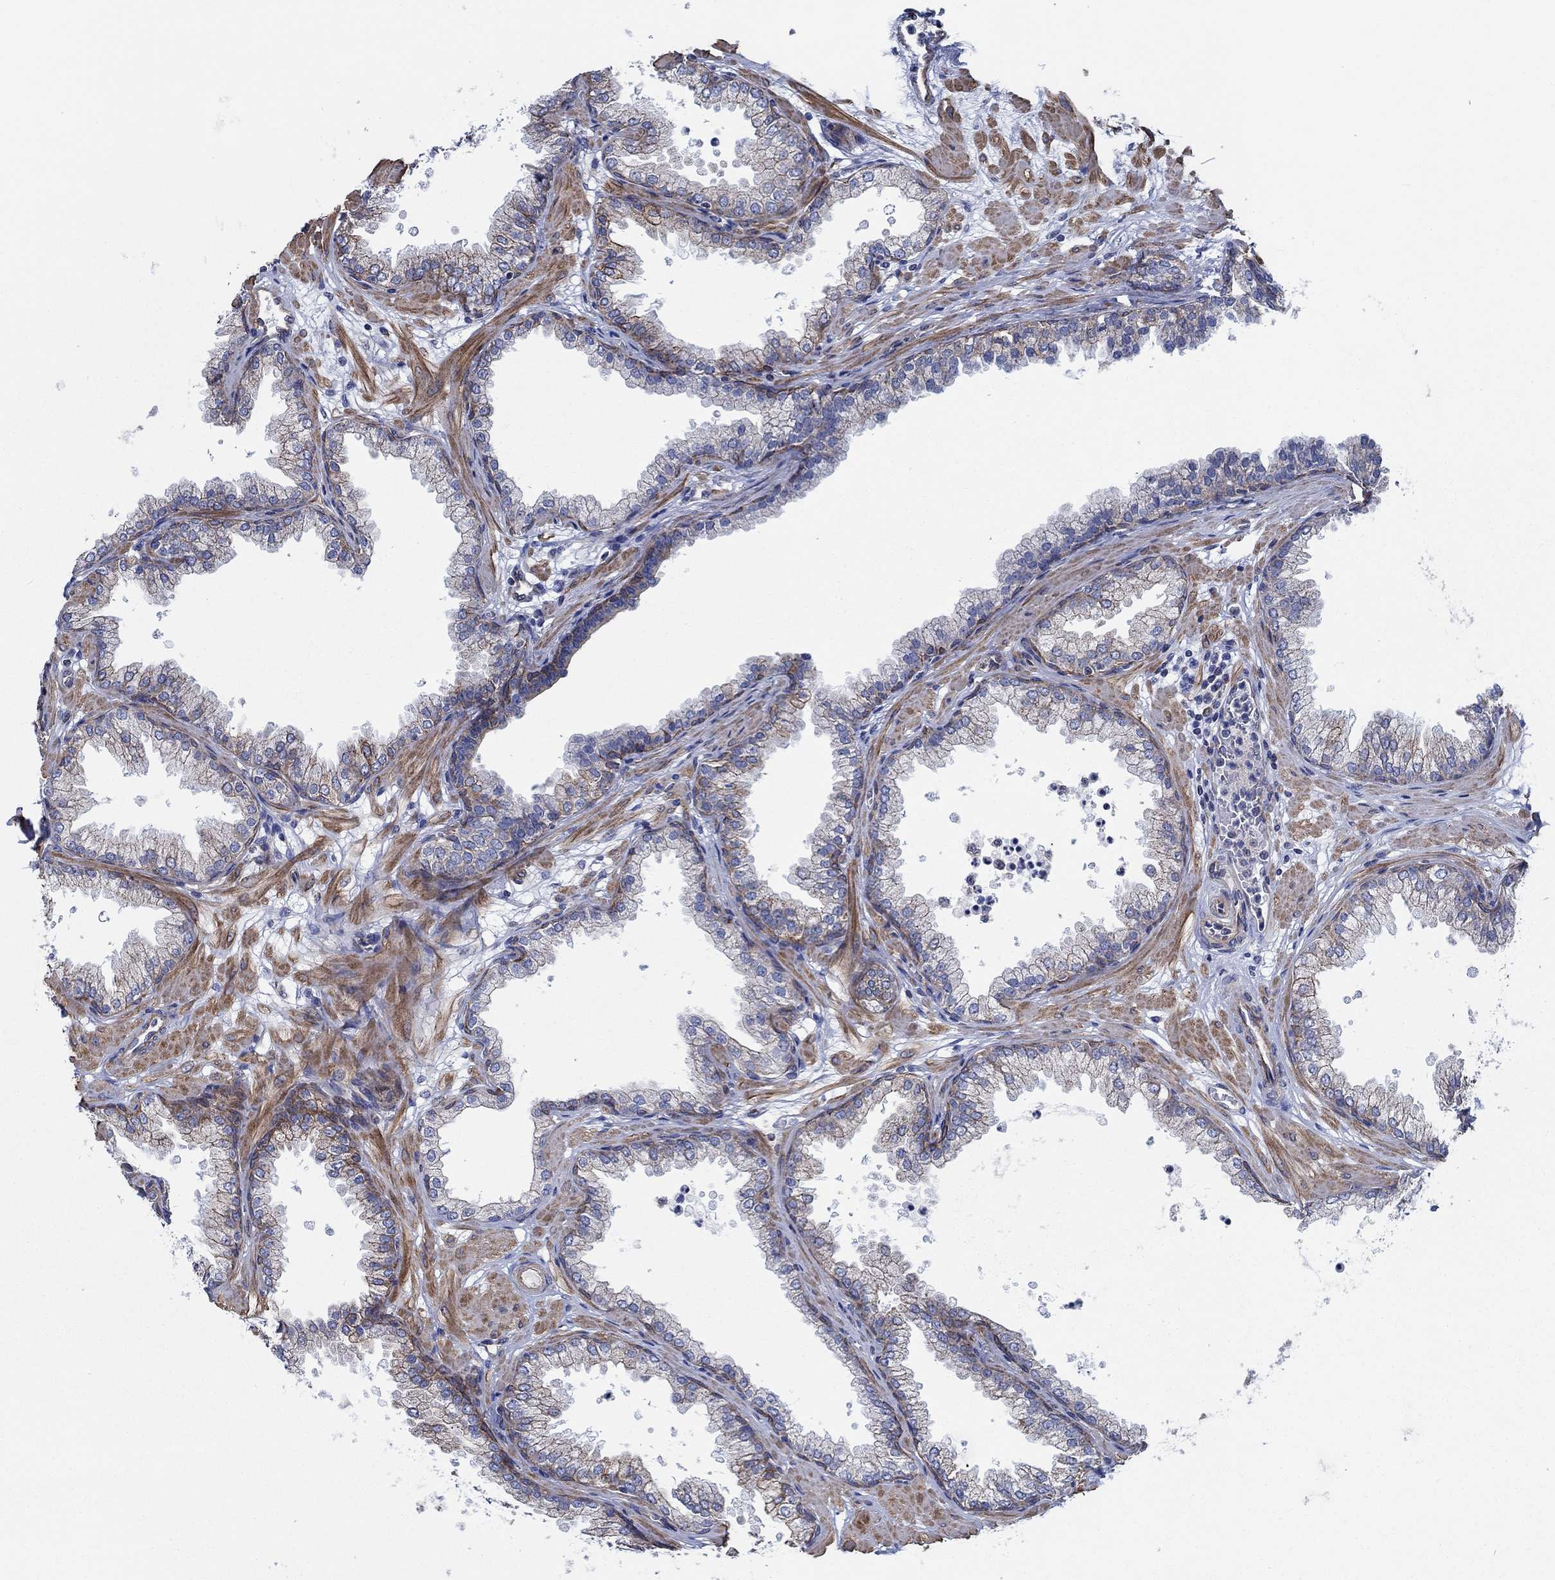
{"staining": {"intensity": "strong", "quantity": "<25%", "location": "cytoplasmic/membranous"}, "tissue": "prostate", "cell_type": "Glandular cells", "image_type": "normal", "snomed": [{"axis": "morphology", "description": "Normal tissue, NOS"}, {"axis": "topography", "description": "Prostate"}], "caption": "Glandular cells reveal medium levels of strong cytoplasmic/membranous expression in approximately <25% of cells in unremarkable prostate.", "gene": "FMN1", "patient": {"sex": "male", "age": 37}}